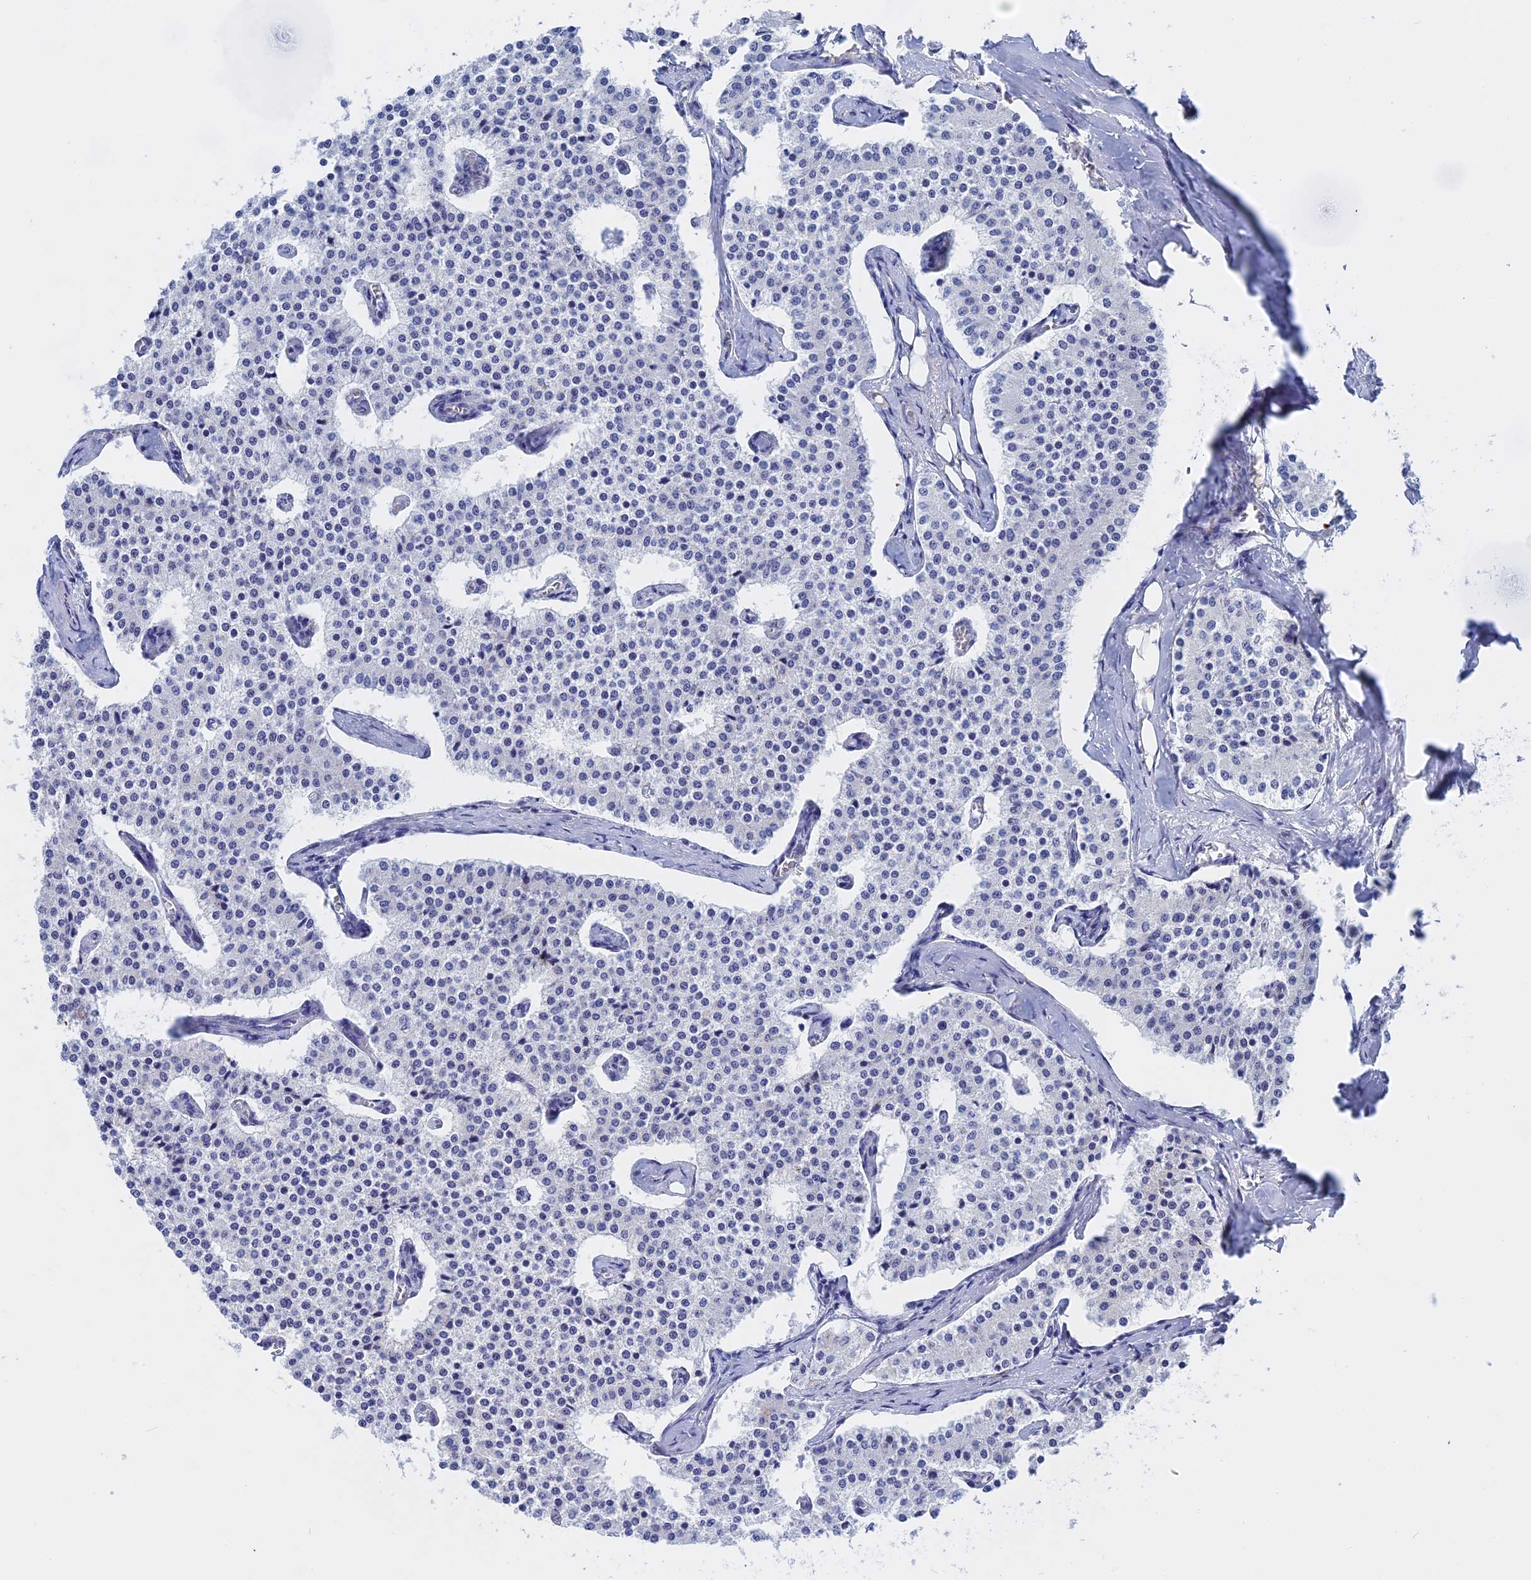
{"staining": {"intensity": "negative", "quantity": "none", "location": "none"}, "tissue": "carcinoid", "cell_type": "Tumor cells", "image_type": "cancer", "snomed": [{"axis": "morphology", "description": "Carcinoid, malignant, NOS"}, {"axis": "topography", "description": "Colon"}], "caption": "IHC of malignant carcinoid reveals no positivity in tumor cells.", "gene": "WDR83", "patient": {"sex": "female", "age": 52}}